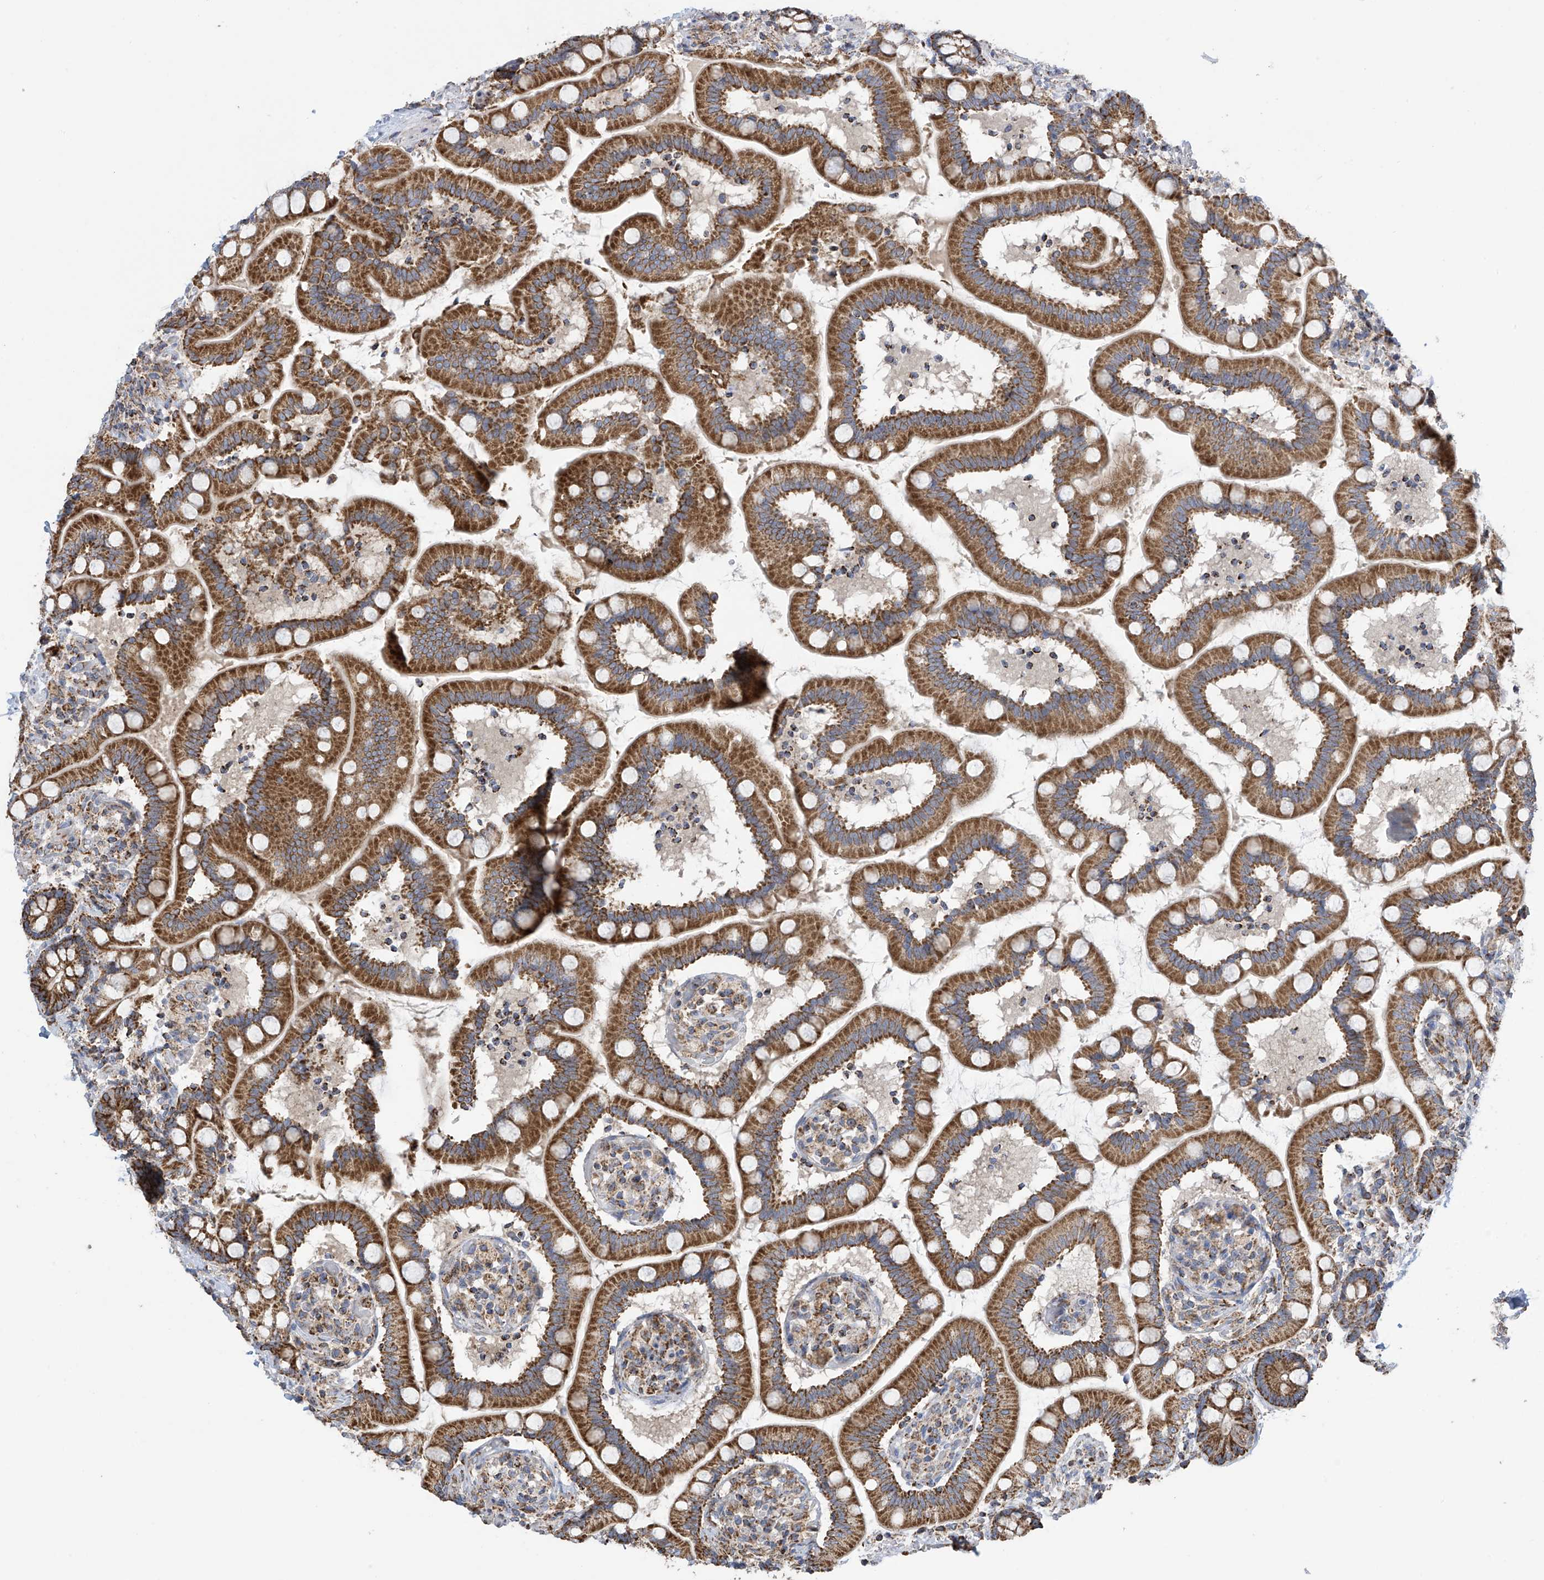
{"staining": {"intensity": "moderate", "quantity": ">75%", "location": "cytoplasmic/membranous"}, "tissue": "small intestine", "cell_type": "Glandular cells", "image_type": "normal", "snomed": [{"axis": "morphology", "description": "Normal tissue, NOS"}, {"axis": "topography", "description": "Small intestine"}], "caption": "Brown immunohistochemical staining in benign small intestine reveals moderate cytoplasmic/membranous staining in approximately >75% of glandular cells.", "gene": "PNPT1", "patient": {"sex": "female", "age": 64}}